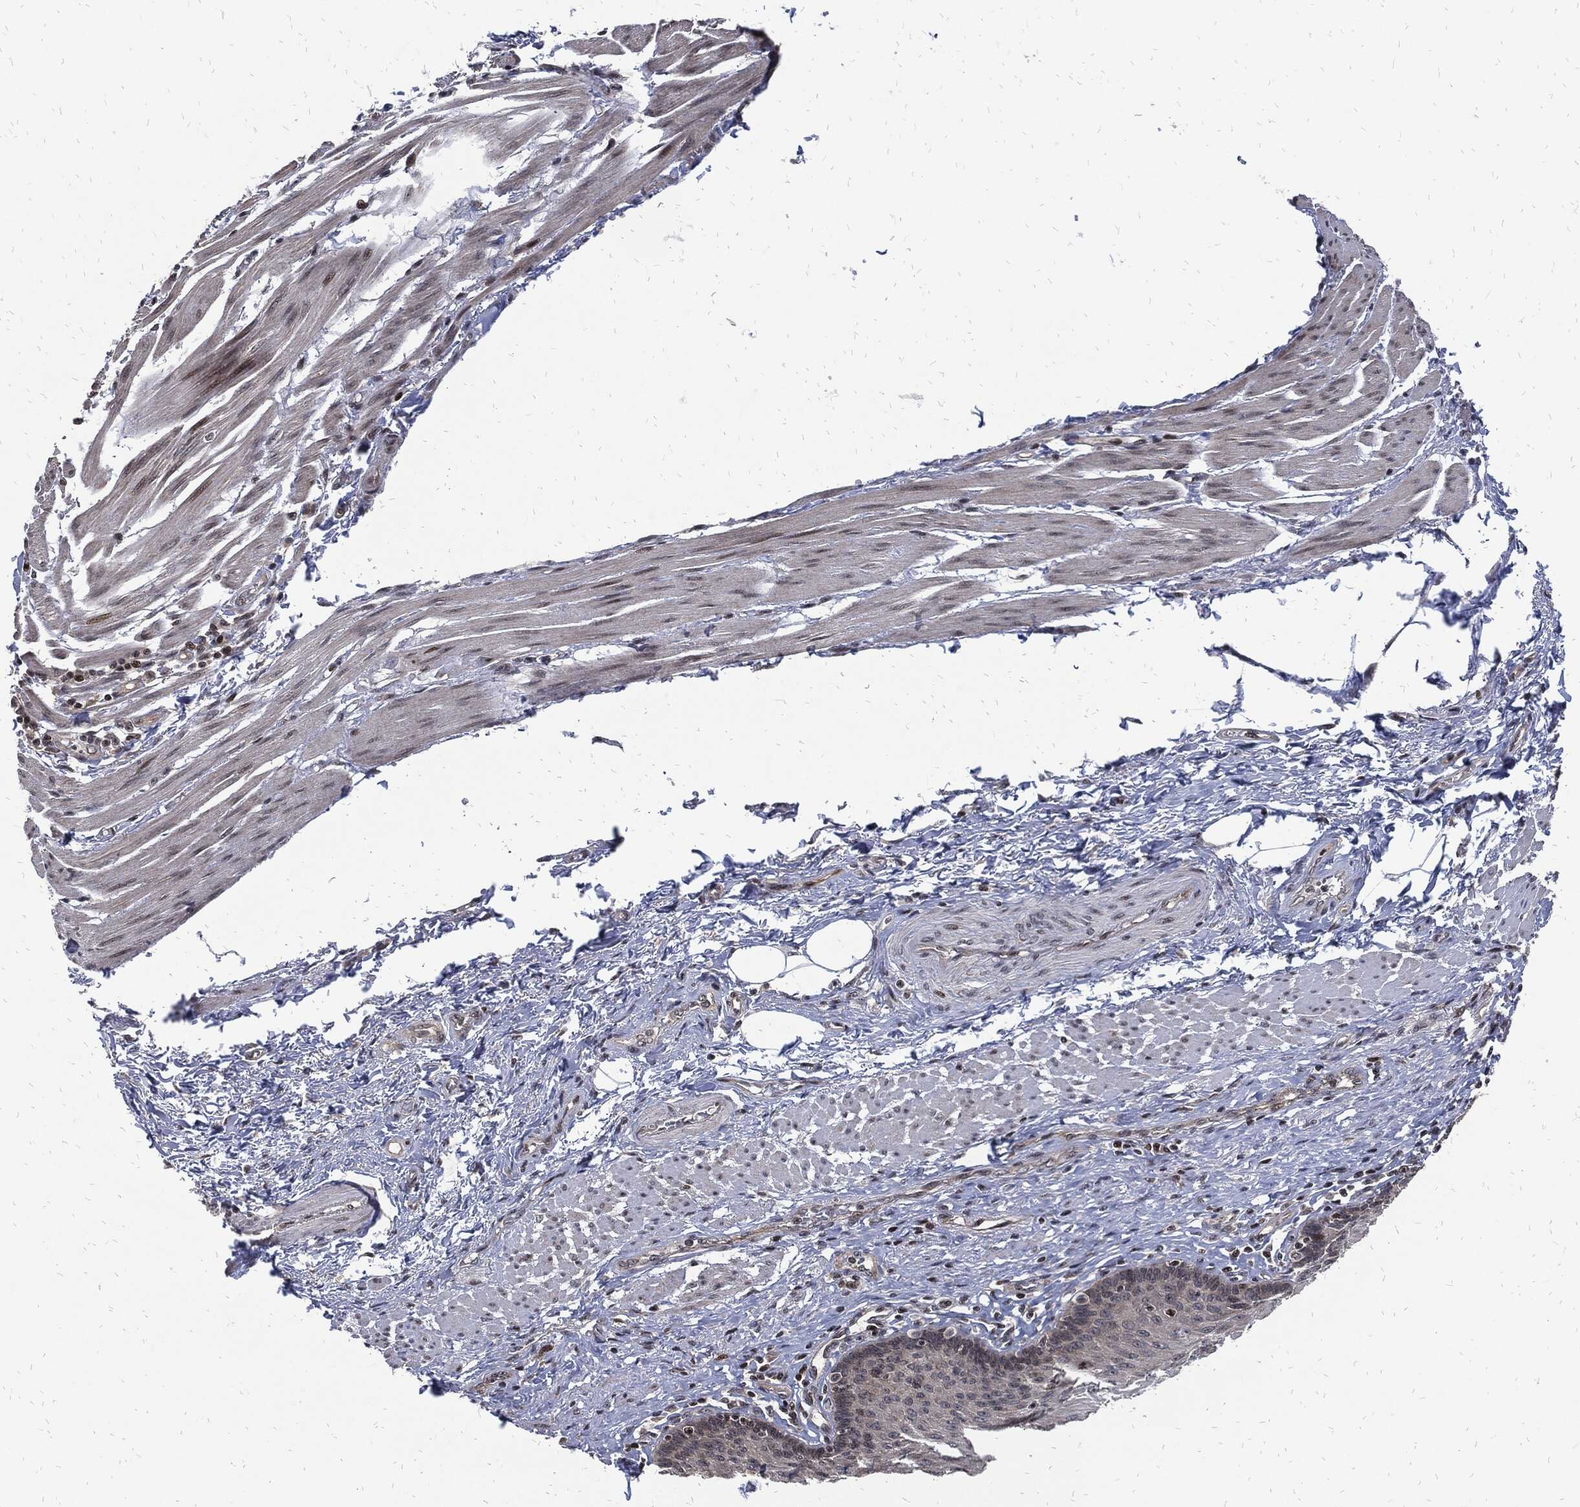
{"staining": {"intensity": "strong", "quantity": "<25%", "location": "nuclear"}, "tissue": "esophagus", "cell_type": "Squamous epithelial cells", "image_type": "normal", "snomed": [{"axis": "morphology", "description": "Normal tissue, NOS"}, {"axis": "topography", "description": "Esophagus"}], "caption": "Squamous epithelial cells exhibit strong nuclear expression in about <25% of cells in unremarkable esophagus. The protein of interest is stained brown, and the nuclei are stained in blue (DAB (3,3'-diaminobenzidine) IHC with brightfield microscopy, high magnification).", "gene": "ZNF775", "patient": {"sex": "male", "age": 58}}